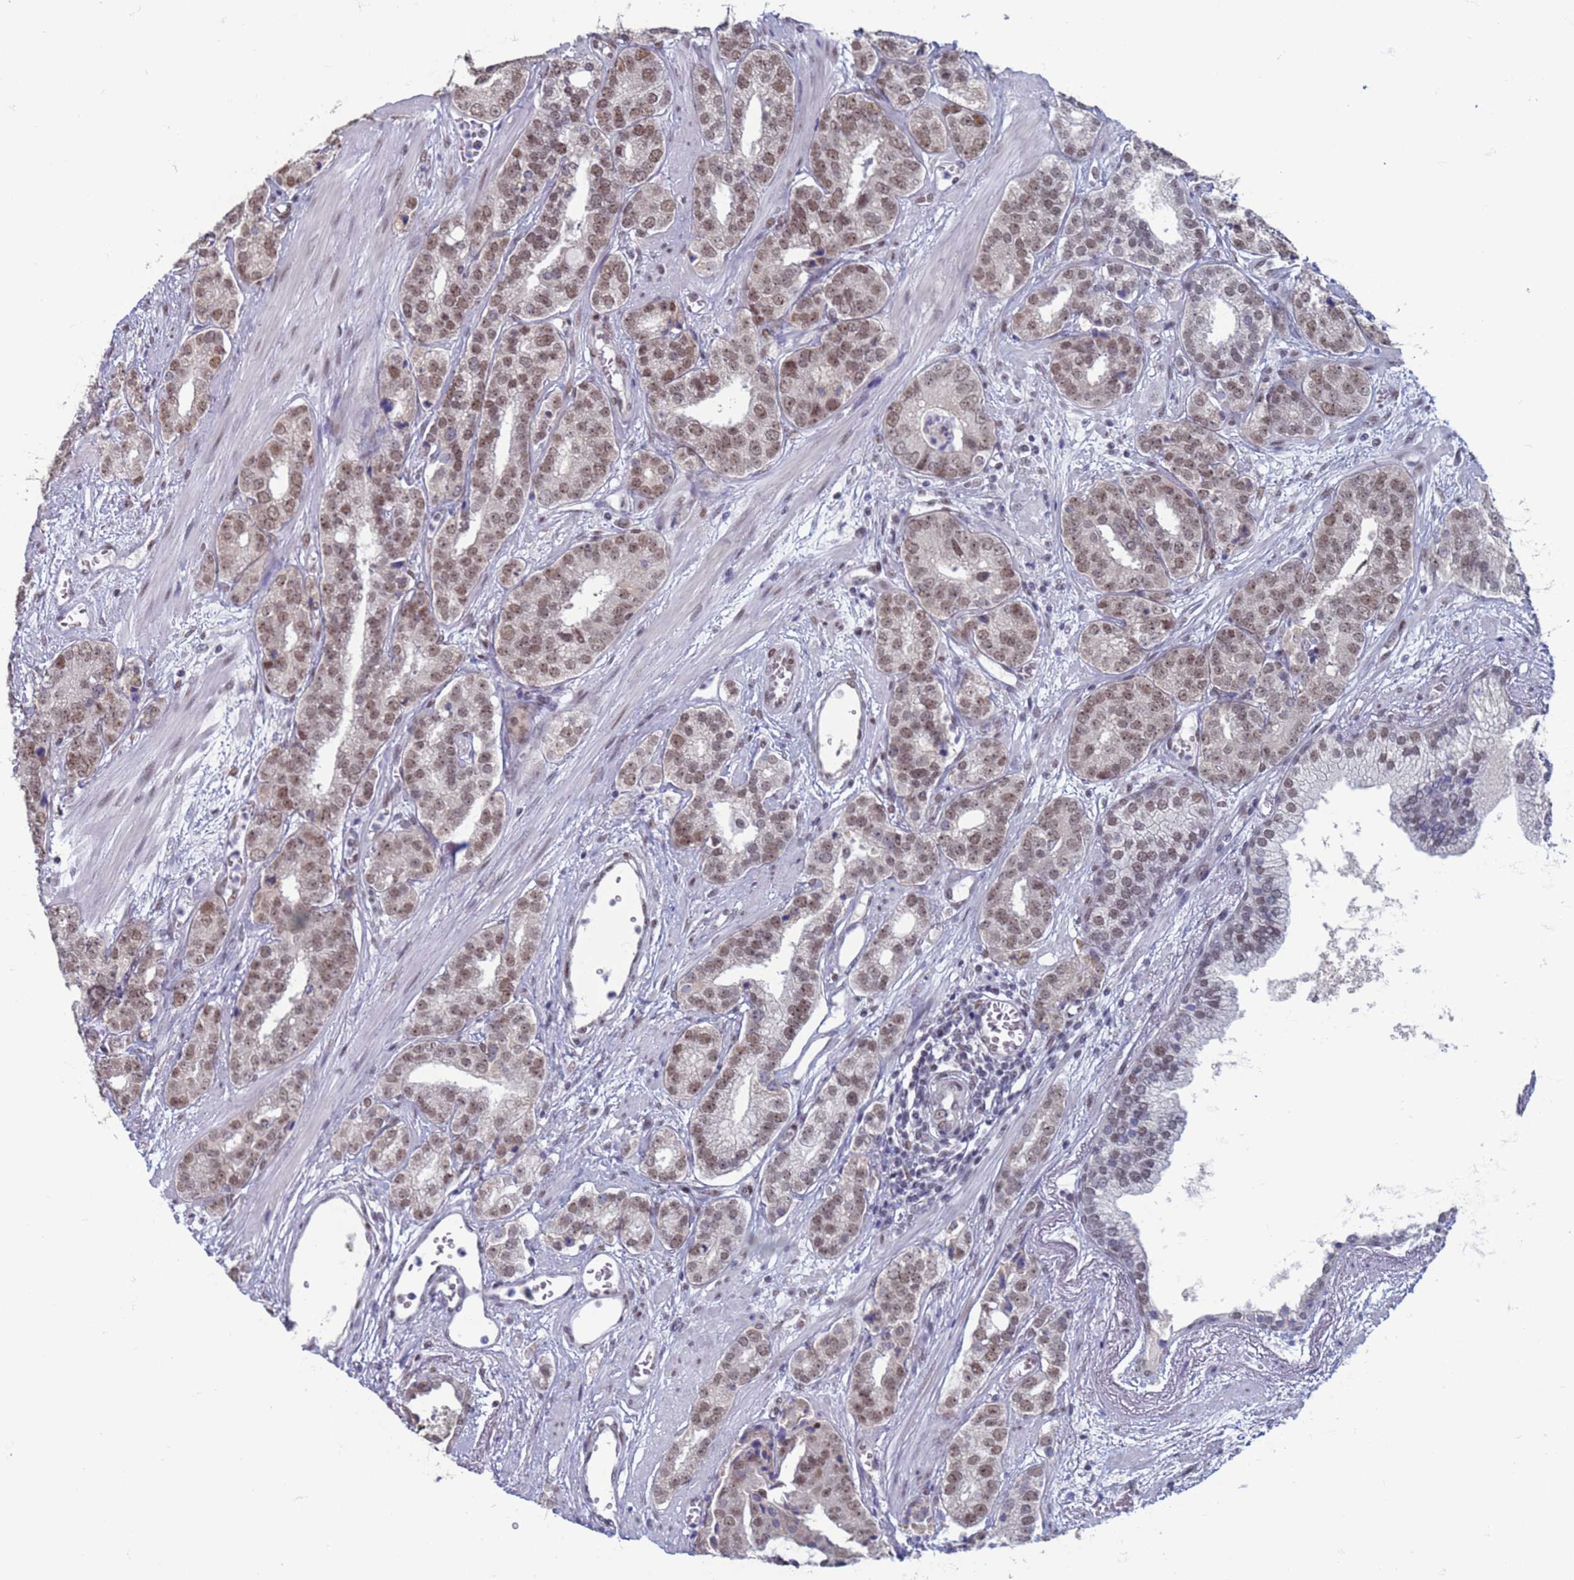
{"staining": {"intensity": "moderate", "quantity": ">75%", "location": "nuclear"}, "tissue": "prostate cancer", "cell_type": "Tumor cells", "image_type": "cancer", "snomed": [{"axis": "morphology", "description": "Adenocarcinoma, High grade"}, {"axis": "topography", "description": "Prostate"}], "caption": "Protein analysis of prostate cancer tissue demonstrates moderate nuclear positivity in approximately >75% of tumor cells.", "gene": "SAE1", "patient": {"sex": "male", "age": 71}}